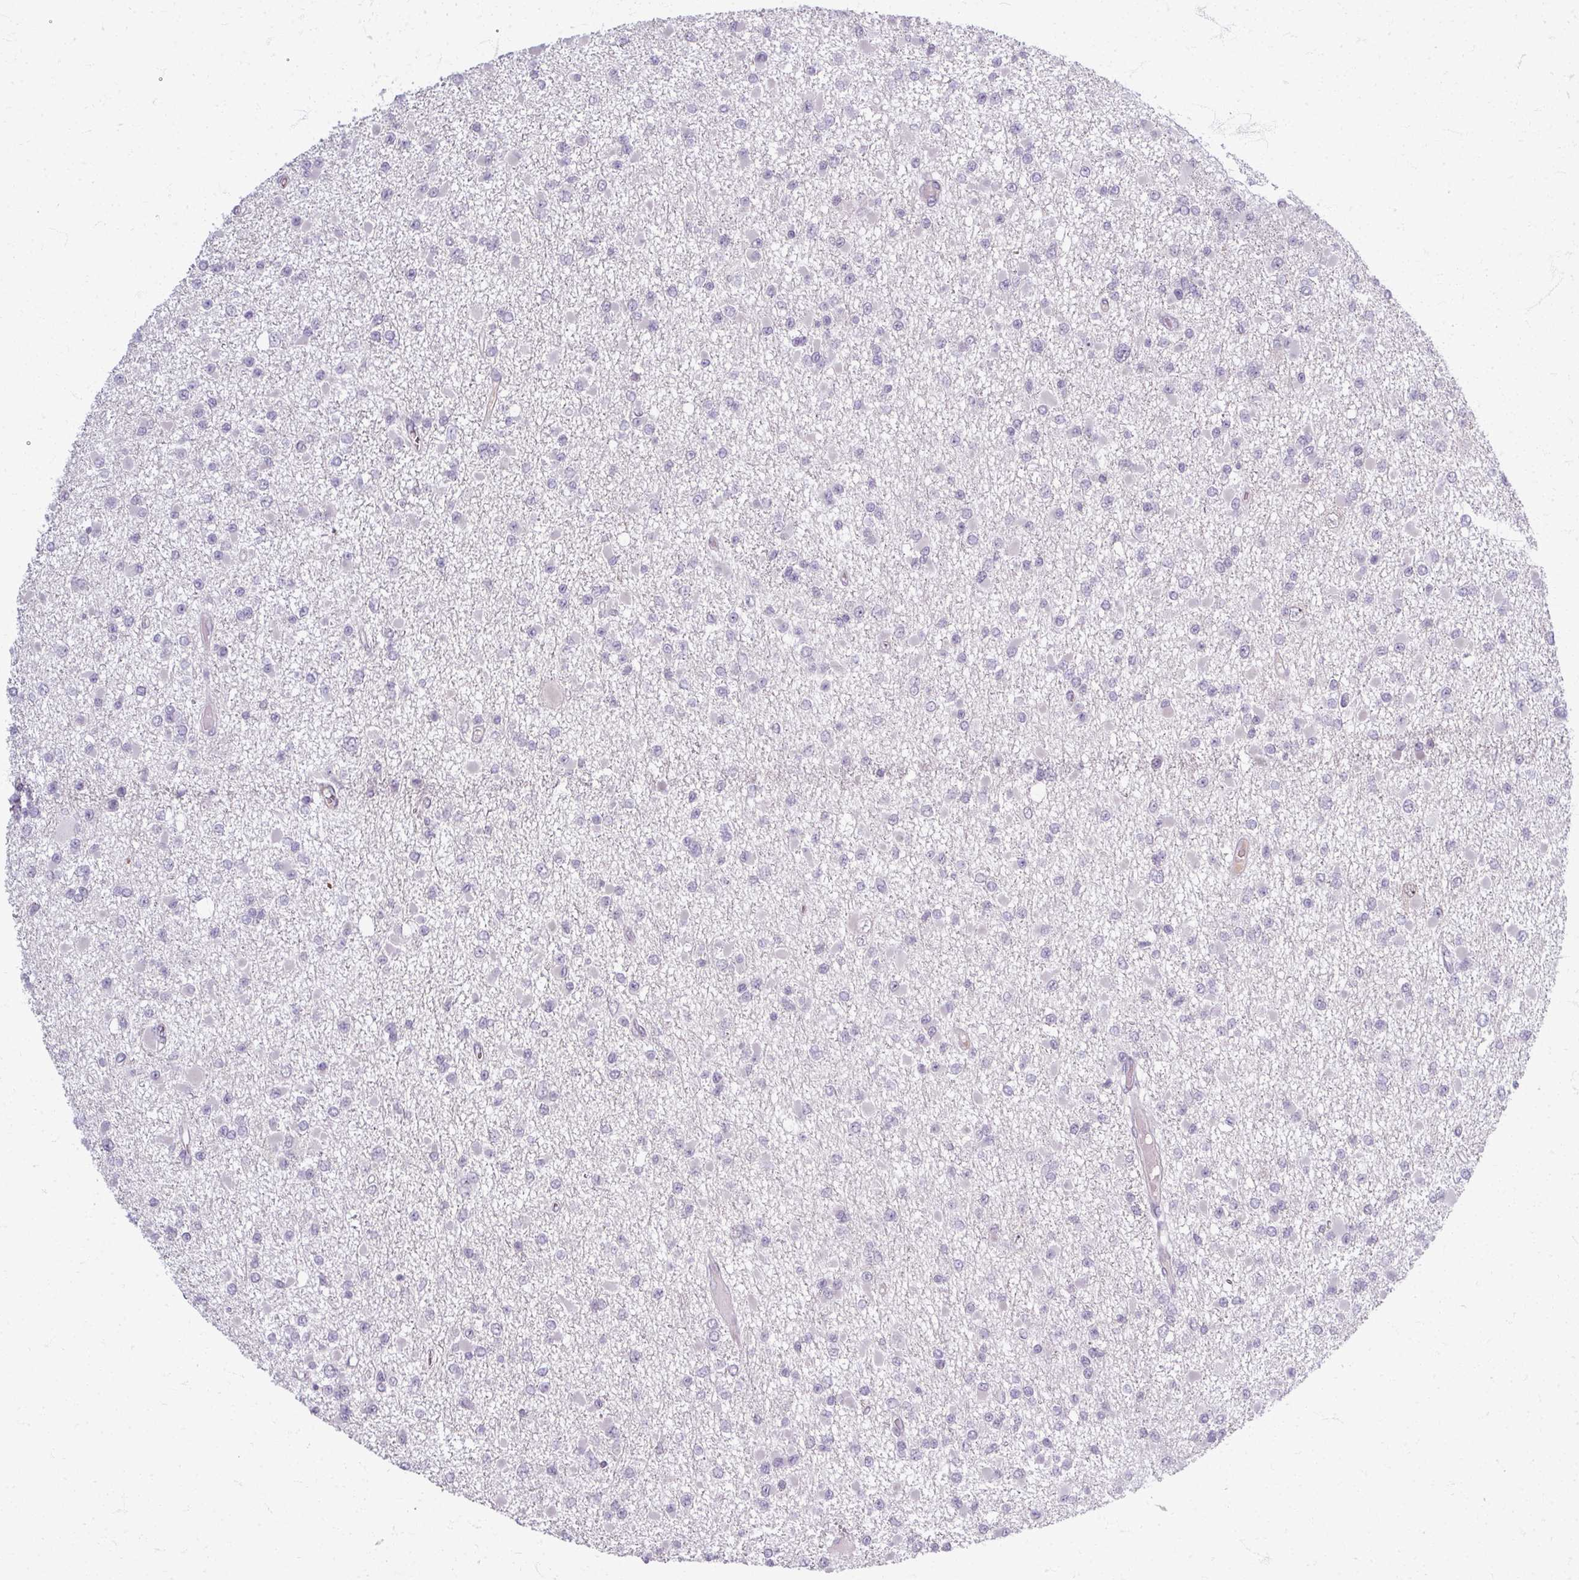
{"staining": {"intensity": "negative", "quantity": "none", "location": "none"}, "tissue": "glioma", "cell_type": "Tumor cells", "image_type": "cancer", "snomed": [{"axis": "morphology", "description": "Glioma, malignant, Low grade"}, {"axis": "topography", "description": "Brain"}], "caption": "There is no significant expression in tumor cells of glioma.", "gene": "TTLL7", "patient": {"sex": "female", "age": 22}}